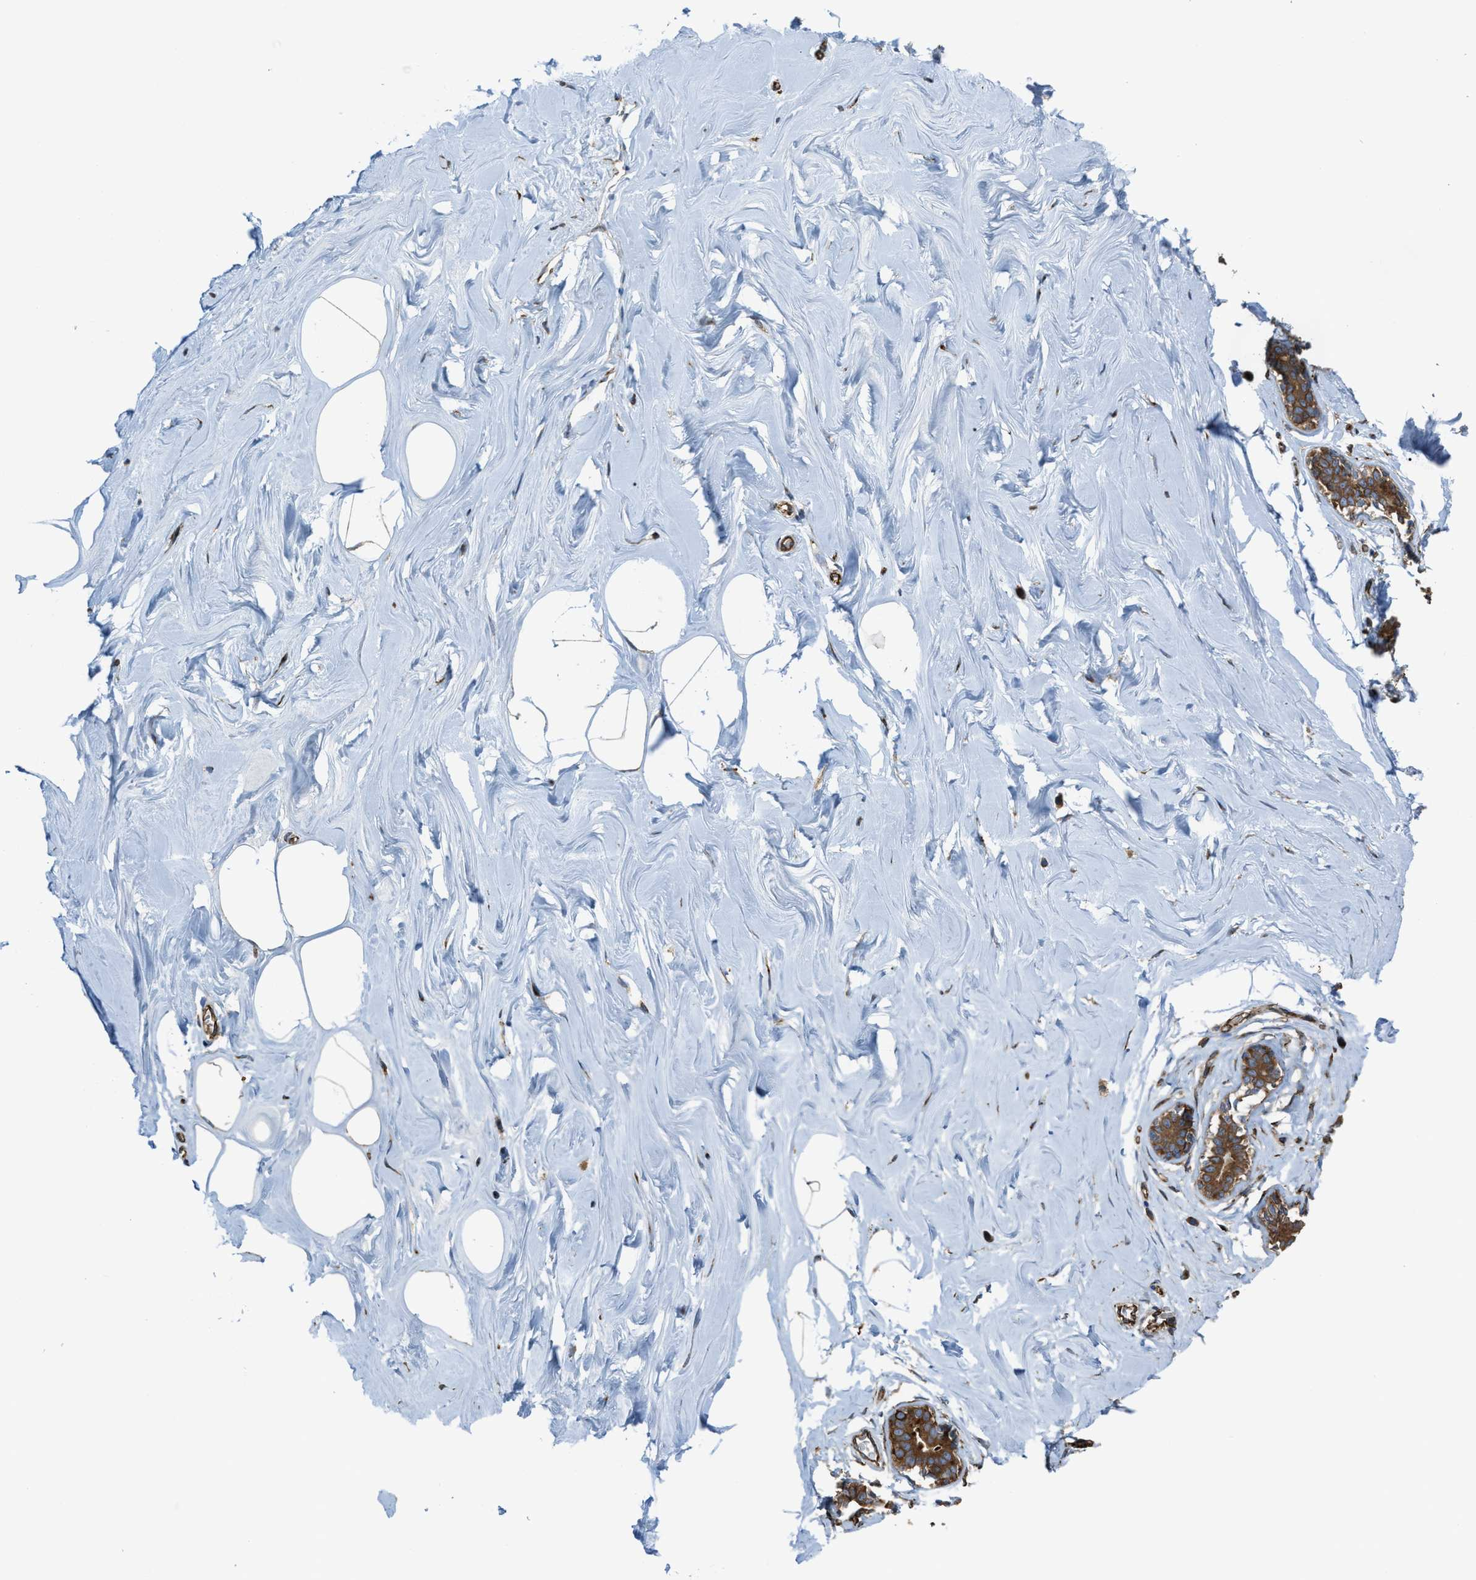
{"staining": {"intensity": "moderate", "quantity": ">75%", "location": "cytoplasmic/membranous"}, "tissue": "adipose tissue", "cell_type": "Adipocytes", "image_type": "normal", "snomed": [{"axis": "morphology", "description": "Normal tissue, NOS"}, {"axis": "morphology", "description": "Fibrosis, NOS"}, {"axis": "topography", "description": "Breast"}, {"axis": "topography", "description": "Adipose tissue"}], "caption": "Immunohistochemical staining of normal adipose tissue demonstrates >75% levels of moderate cytoplasmic/membranous protein staining in approximately >75% of adipocytes.", "gene": "TRPC1", "patient": {"sex": "female", "age": 39}}